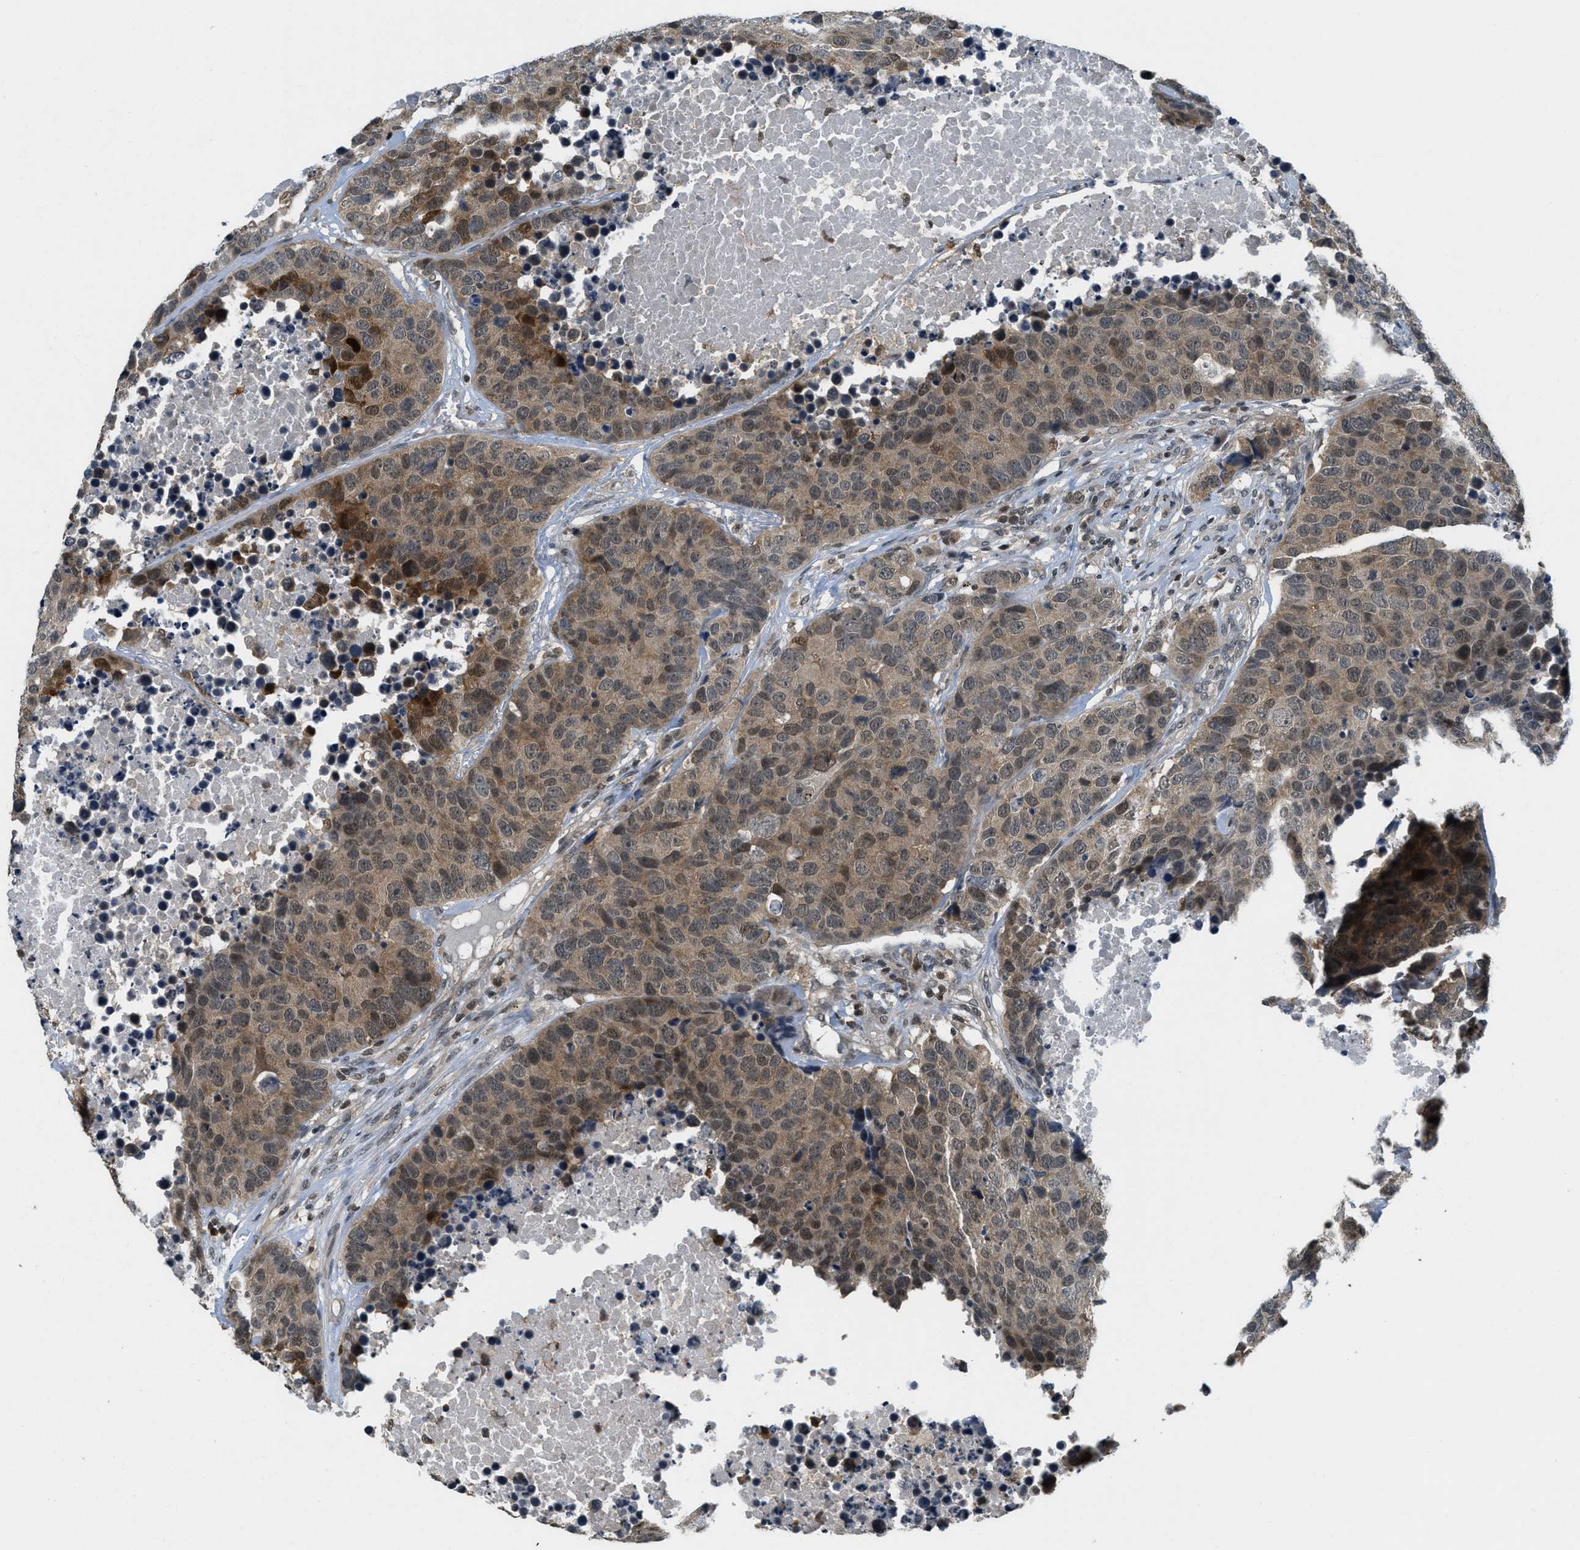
{"staining": {"intensity": "moderate", "quantity": ">75%", "location": "cytoplasmic/membranous,nuclear"}, "tissue": "carcinoid", "cell_type": "Tumor cells", "image_type": "cancer", "snomed": [{"axis": "morphology", "description": "Carcinoid, malignant, NOS"}, {"axis": "topography", "description": "Lung"}], "caption": "Malignant carcinoid was stained to show a protein in brown. There is medium levels of moderate cytoplasmic/membranous and nuclear positivity in about >75% of tumor cells.", "gene": "DNAJB1", "patient": {"sex": "male", "age": 60}}